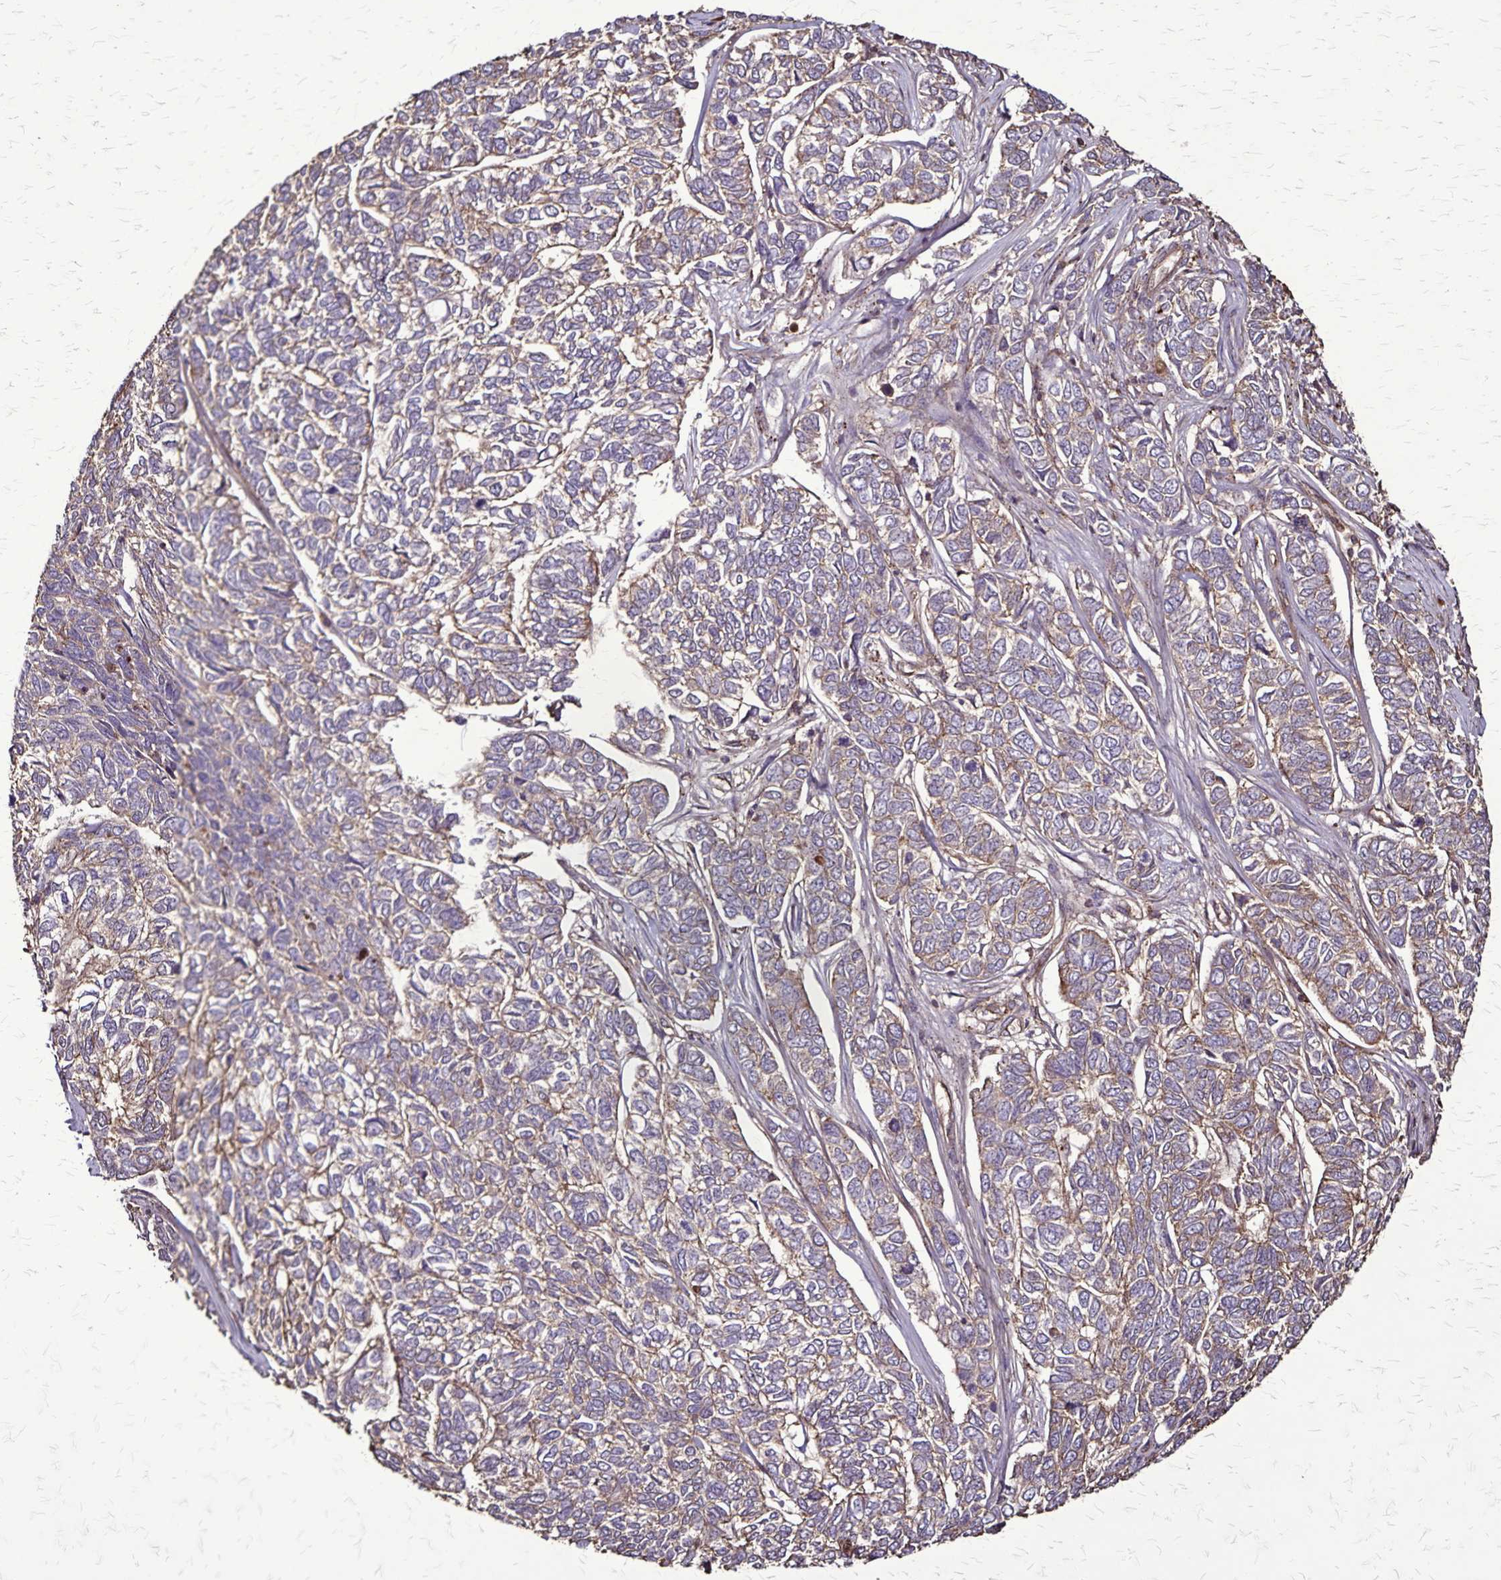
{"staining": {"intensity": "weak", "quantity": "25%-75%", "location": "cytoplasmic/membranous"}, "tissue": "skin cancer", "cell_type": "Tumor cells", "image_type": "cancer", "snomed": [{"axis": "morphology", "description": "Basal cell carcinoma"}, {"axis": "topography", "description": "Skin"}], "caption": "Immunohistochemical staining of human skin cancer (basal cell carcinoma) exhibits low levels of weak cytoplasmic/membranous staining in about 25%-75% of tumor cells.", "gene": "CHMP1B", "patient": {"sex": "female", "age": 65}}